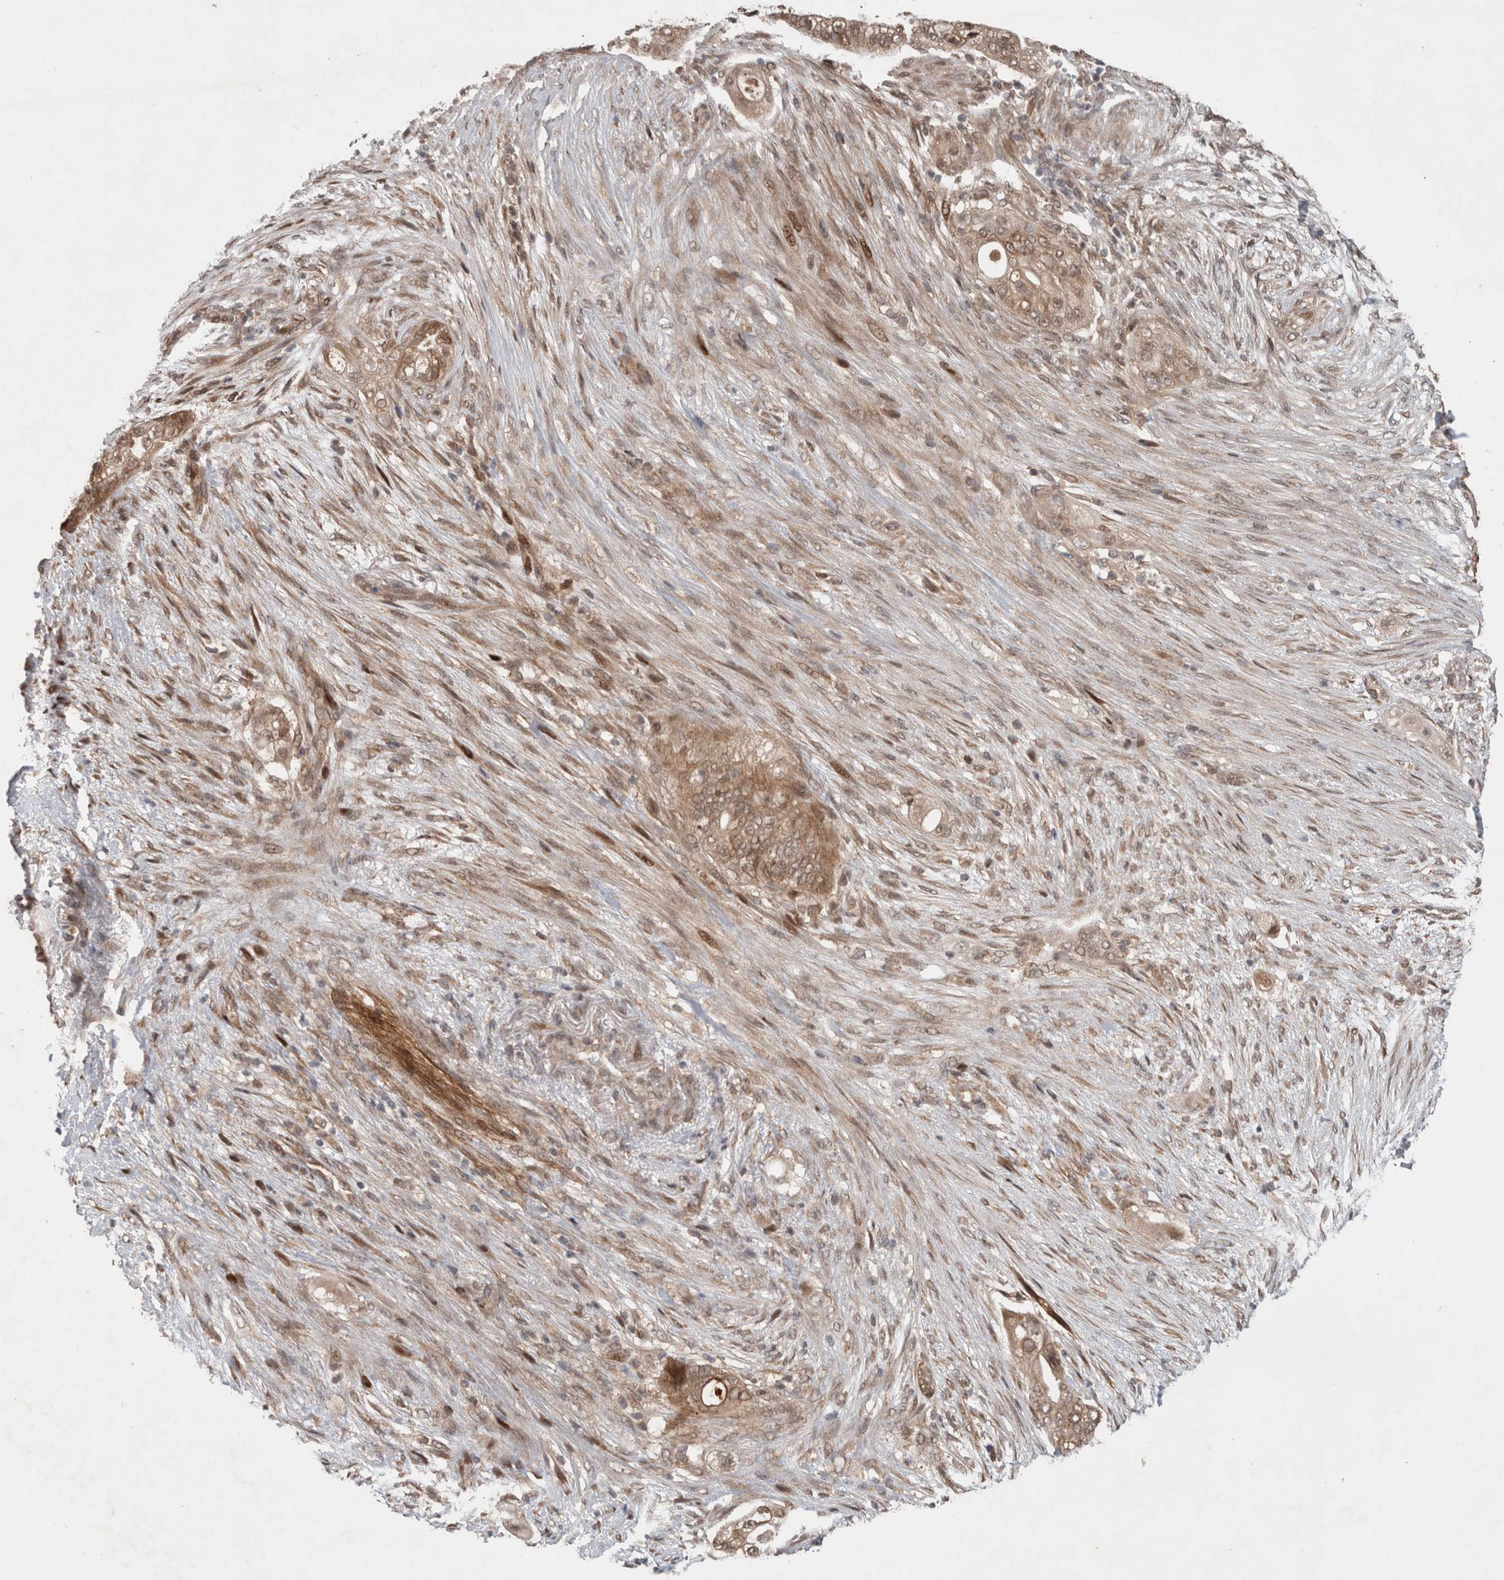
{"staining": {"intensity": "moderate", "quantity": ">75%", "location": "cytoplasmic/membranous"}, "tissue": "pancreatic cancer", "cell_type": "Tumor cells", "image_type": "cancer", "snomed": [{"axis": "morphology", "description": "Adenocarcinoma, NOS"}, {"axis": "topography", "description": "Pancreas"}], "caption": "Immunohistochemical staining of pancreatic adenocarcinoma reveals moderate cytoplasmic/membranous protein positivity in approximately >75% of tumor cells.", "gene": "GIMAP6", "patient": {"sex": "male", "age": 53}}